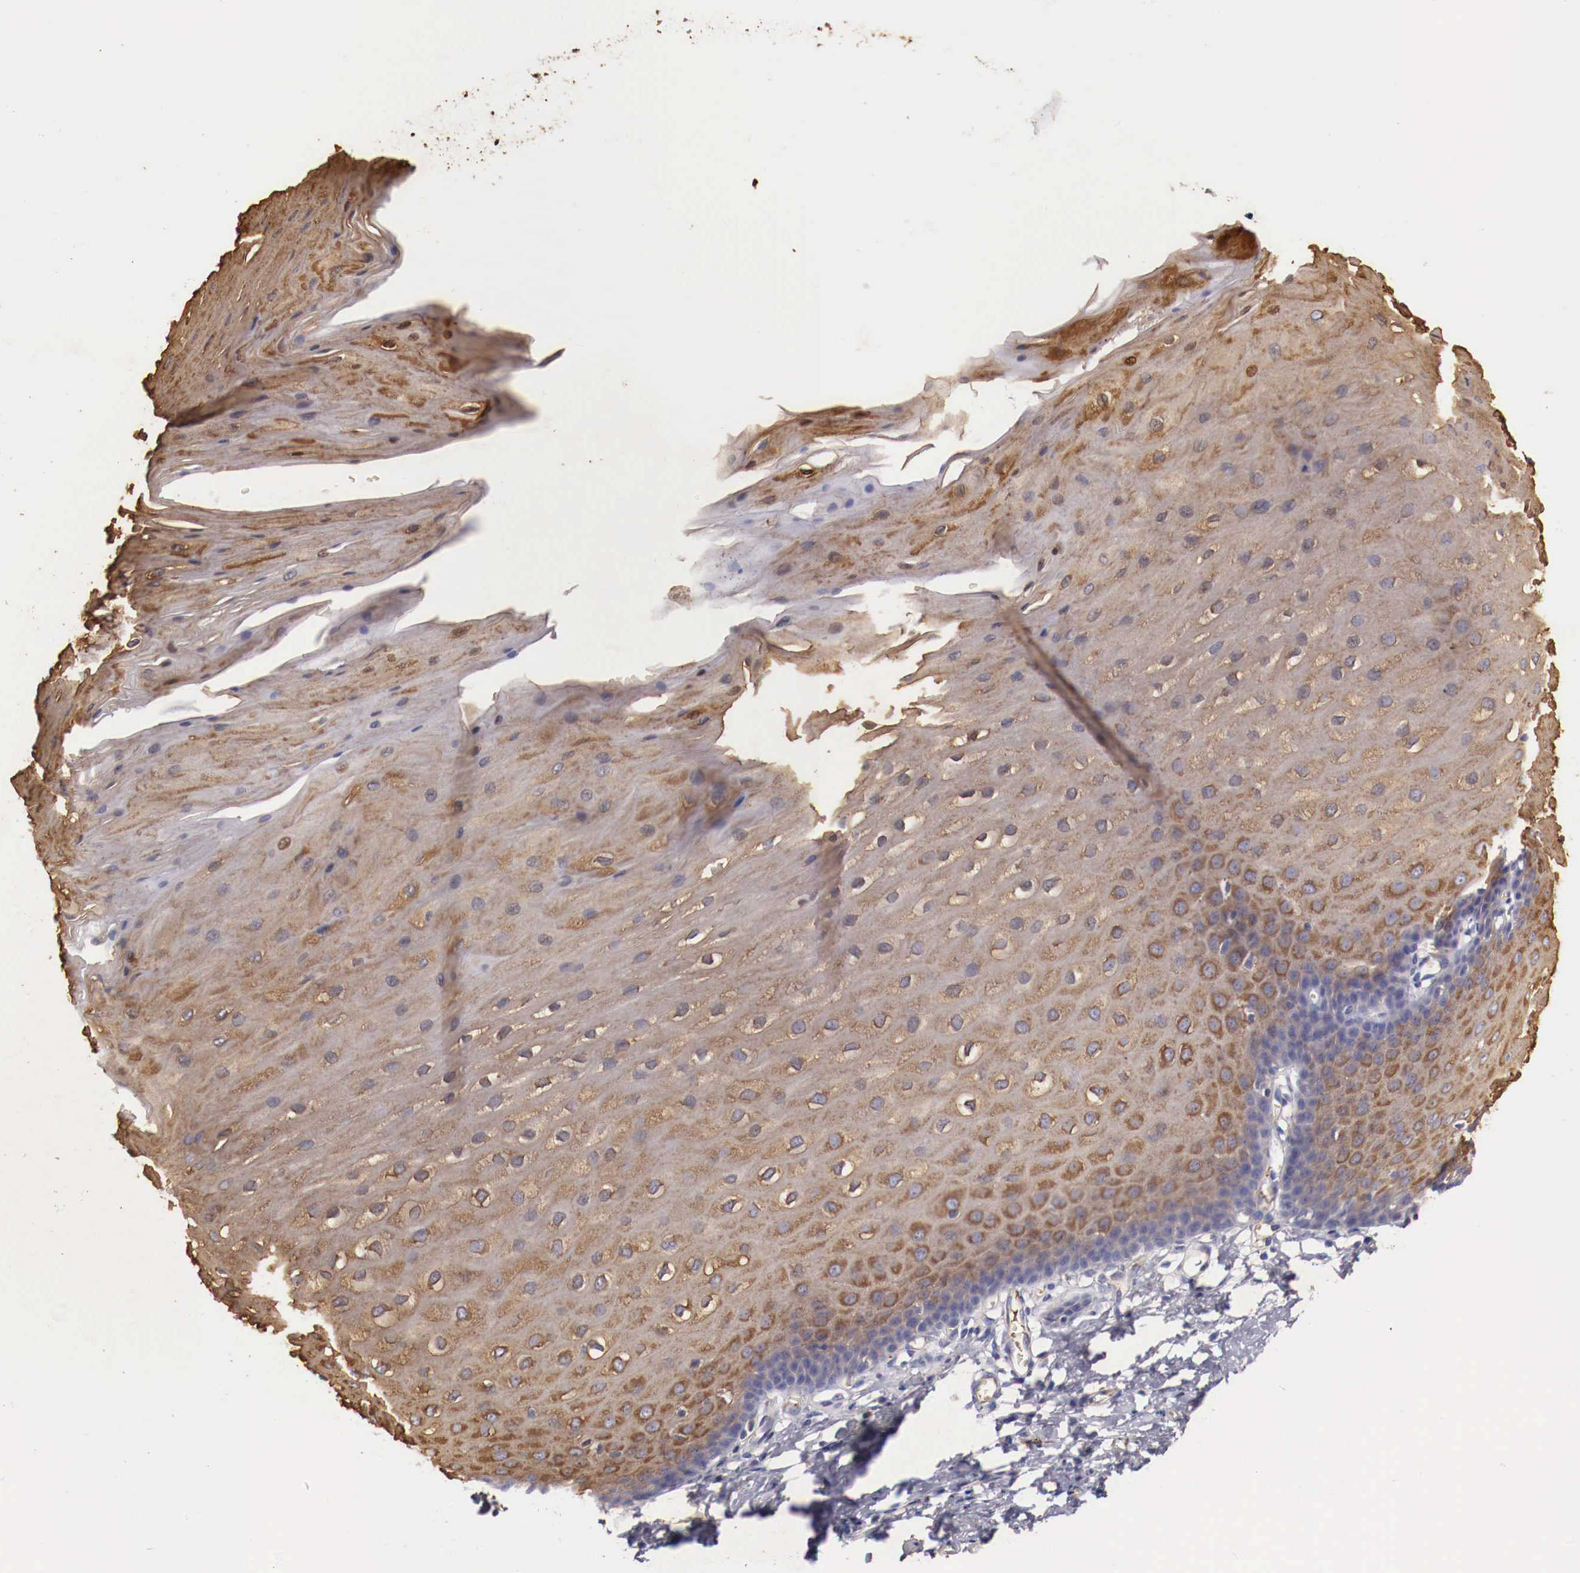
{"staining": {"intensity": "moderate", "quantity": ">75%", "location": "cytoplasmic/membranous"}, "tissue": "esophagus", "cell_type": "Squamous epithelial cells", "image_type": "normal", "snomed": [{"axis": "morphology", "description": "Normal tissue, NOS"}, {"axis": "topography", "description": "Esophagus"}], "caption": "Protein analysis of benign esophagus demonstrates moderate cytoplasmic/membranous expression in about >75% of squamous epithelial cells. (Stains: DAB (3,3'-diaminobenzidine) in brown, nuclei in blue, Microscopy: brightfield microscopy at high magnification).", "gene": "PITPNA", "patient": {"sex": "male", "age": 70}}